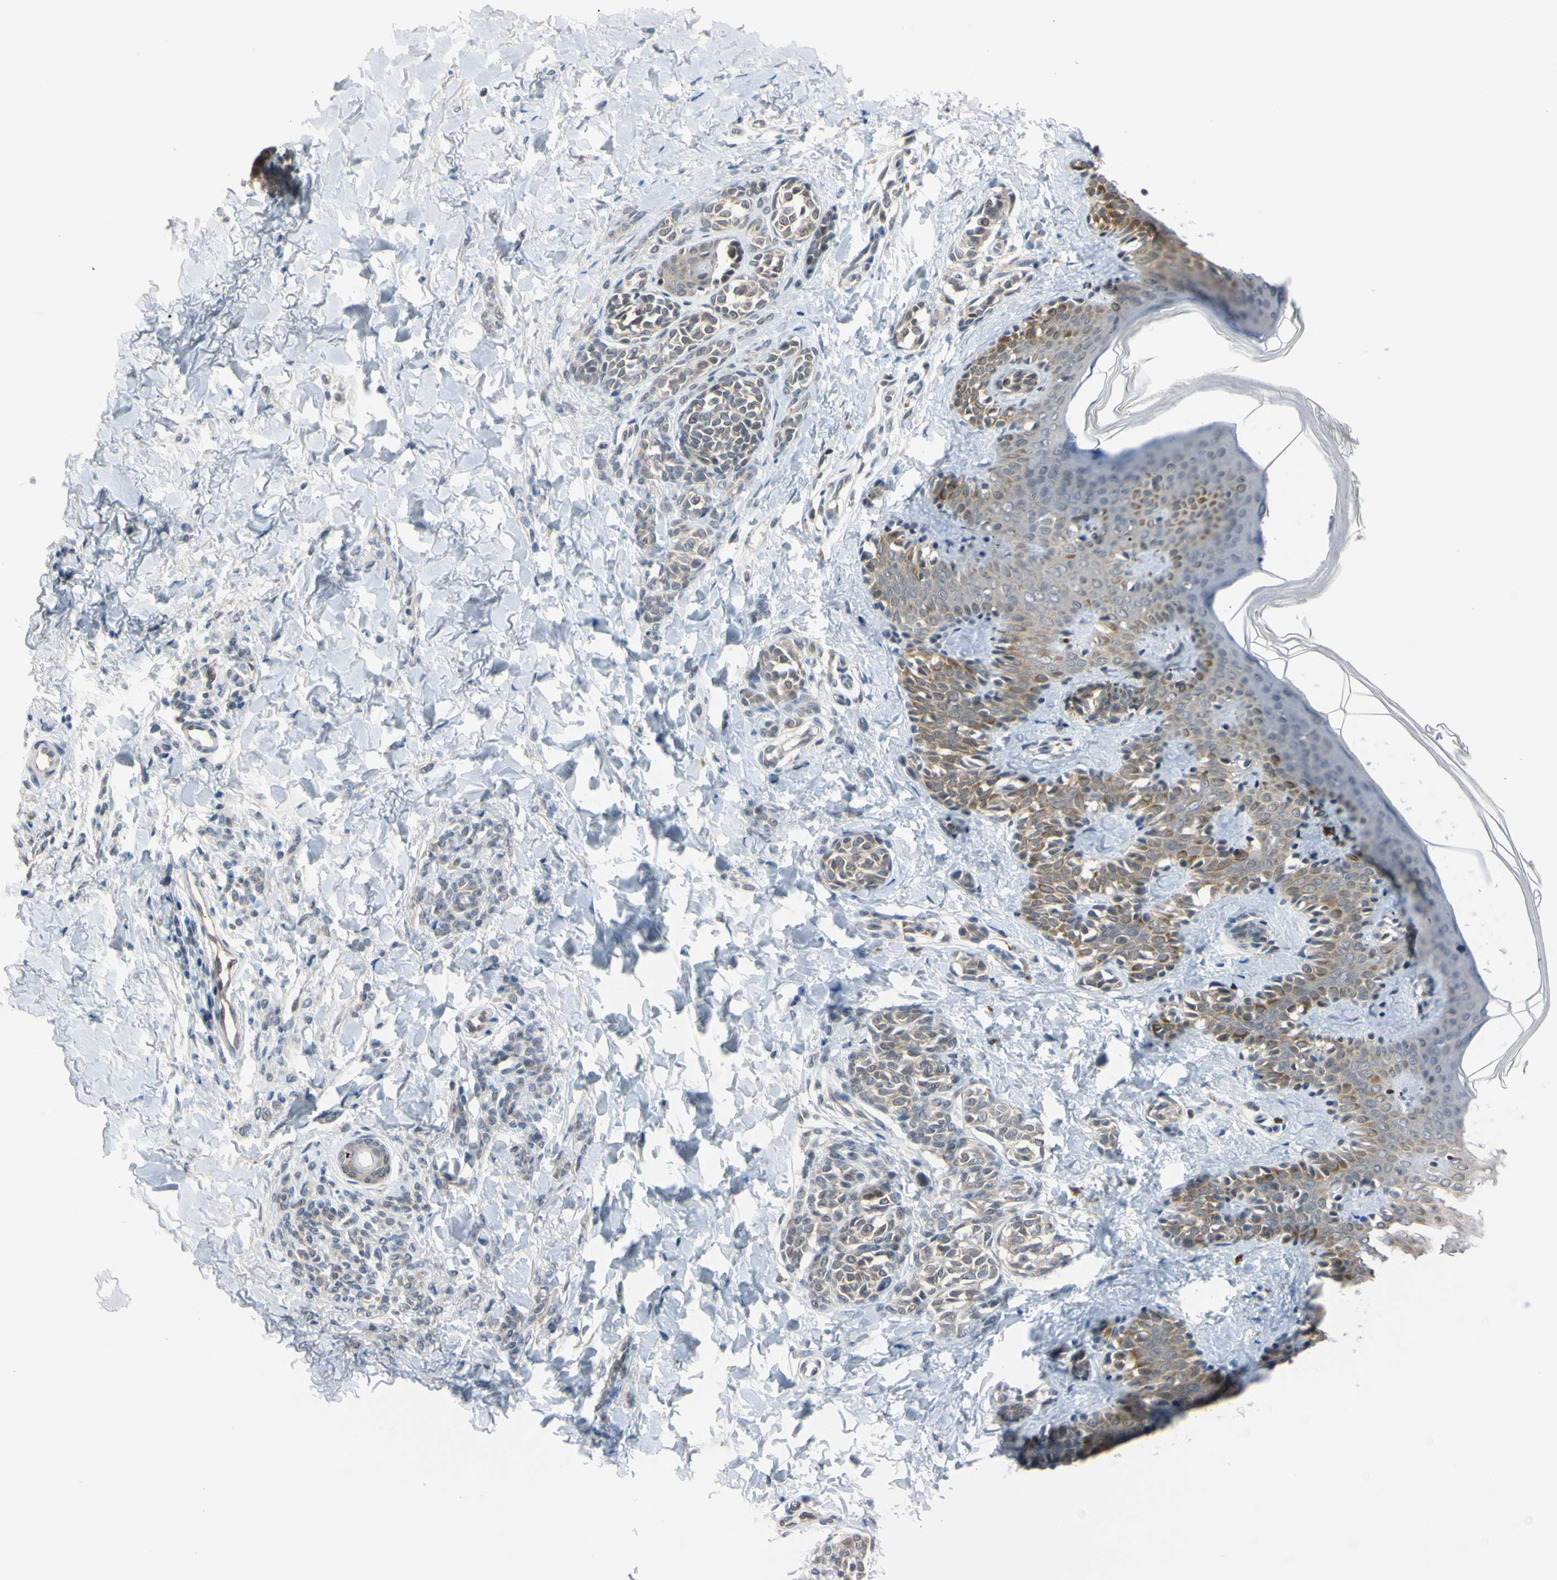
{"staining": {"intensity": "negative", "quantity": "none", "location": "none"}, "tissue": "skin", "cell_type": "Fibroblasts", "image_type": "normal", "snomed": [{"axis": "morphology", "description": "Normal tissue, NOS"}, {"axis": "topography", "description": "Skin"}], "caption": "This is a image of immunohistochemistry (IHC) staining of unremarkable skin, which shows no staining in fibroblasts. (Stains: DAB immunohistochemistry (IHC) with hematoxylin counter stain, Microscopy: brightfield microscopy at high magnification).", "gene": "UBE2I", "patient": {"sex": "male", "age": 16}}